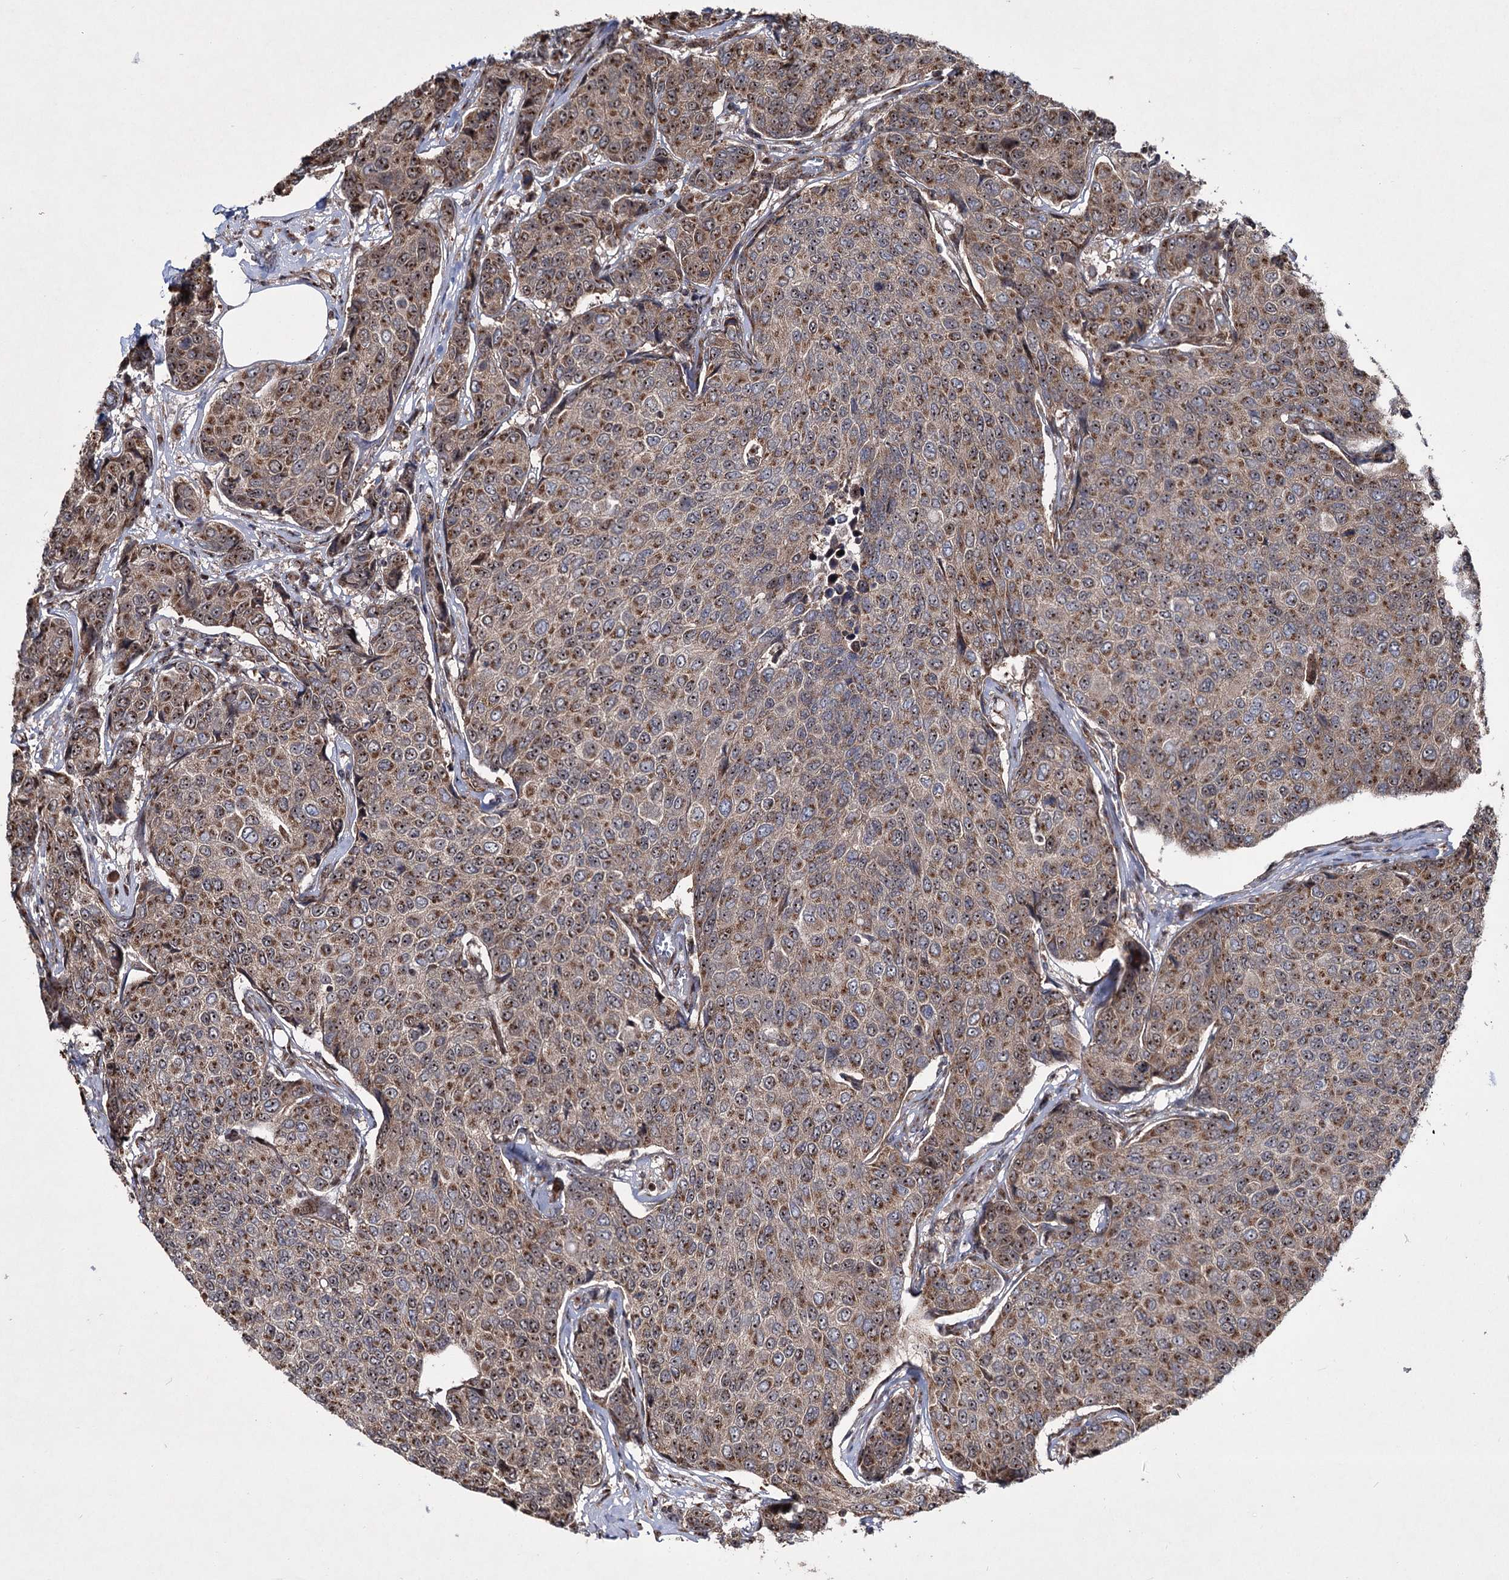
{"staining": {"intensity": "moderate", "quantity": ">75%", "location": "cytoplasmic/membranous,nuclear"}, "tissue": "breast cancer", "cell_type": "Tumor cells", "image_type": "cancer", "snomed": [{"axis": "morphology", "description": "Duct carcinoma"}, {"axis": "topography", "description": "Breast"}], "caption": "Human breast cancer (infiltrating ductal carcinoma) stained with a protein marker reveals moderate staining in tumor cells.", "gene": "SERINC5", "patient": {"sex": "female", "age": 55}}